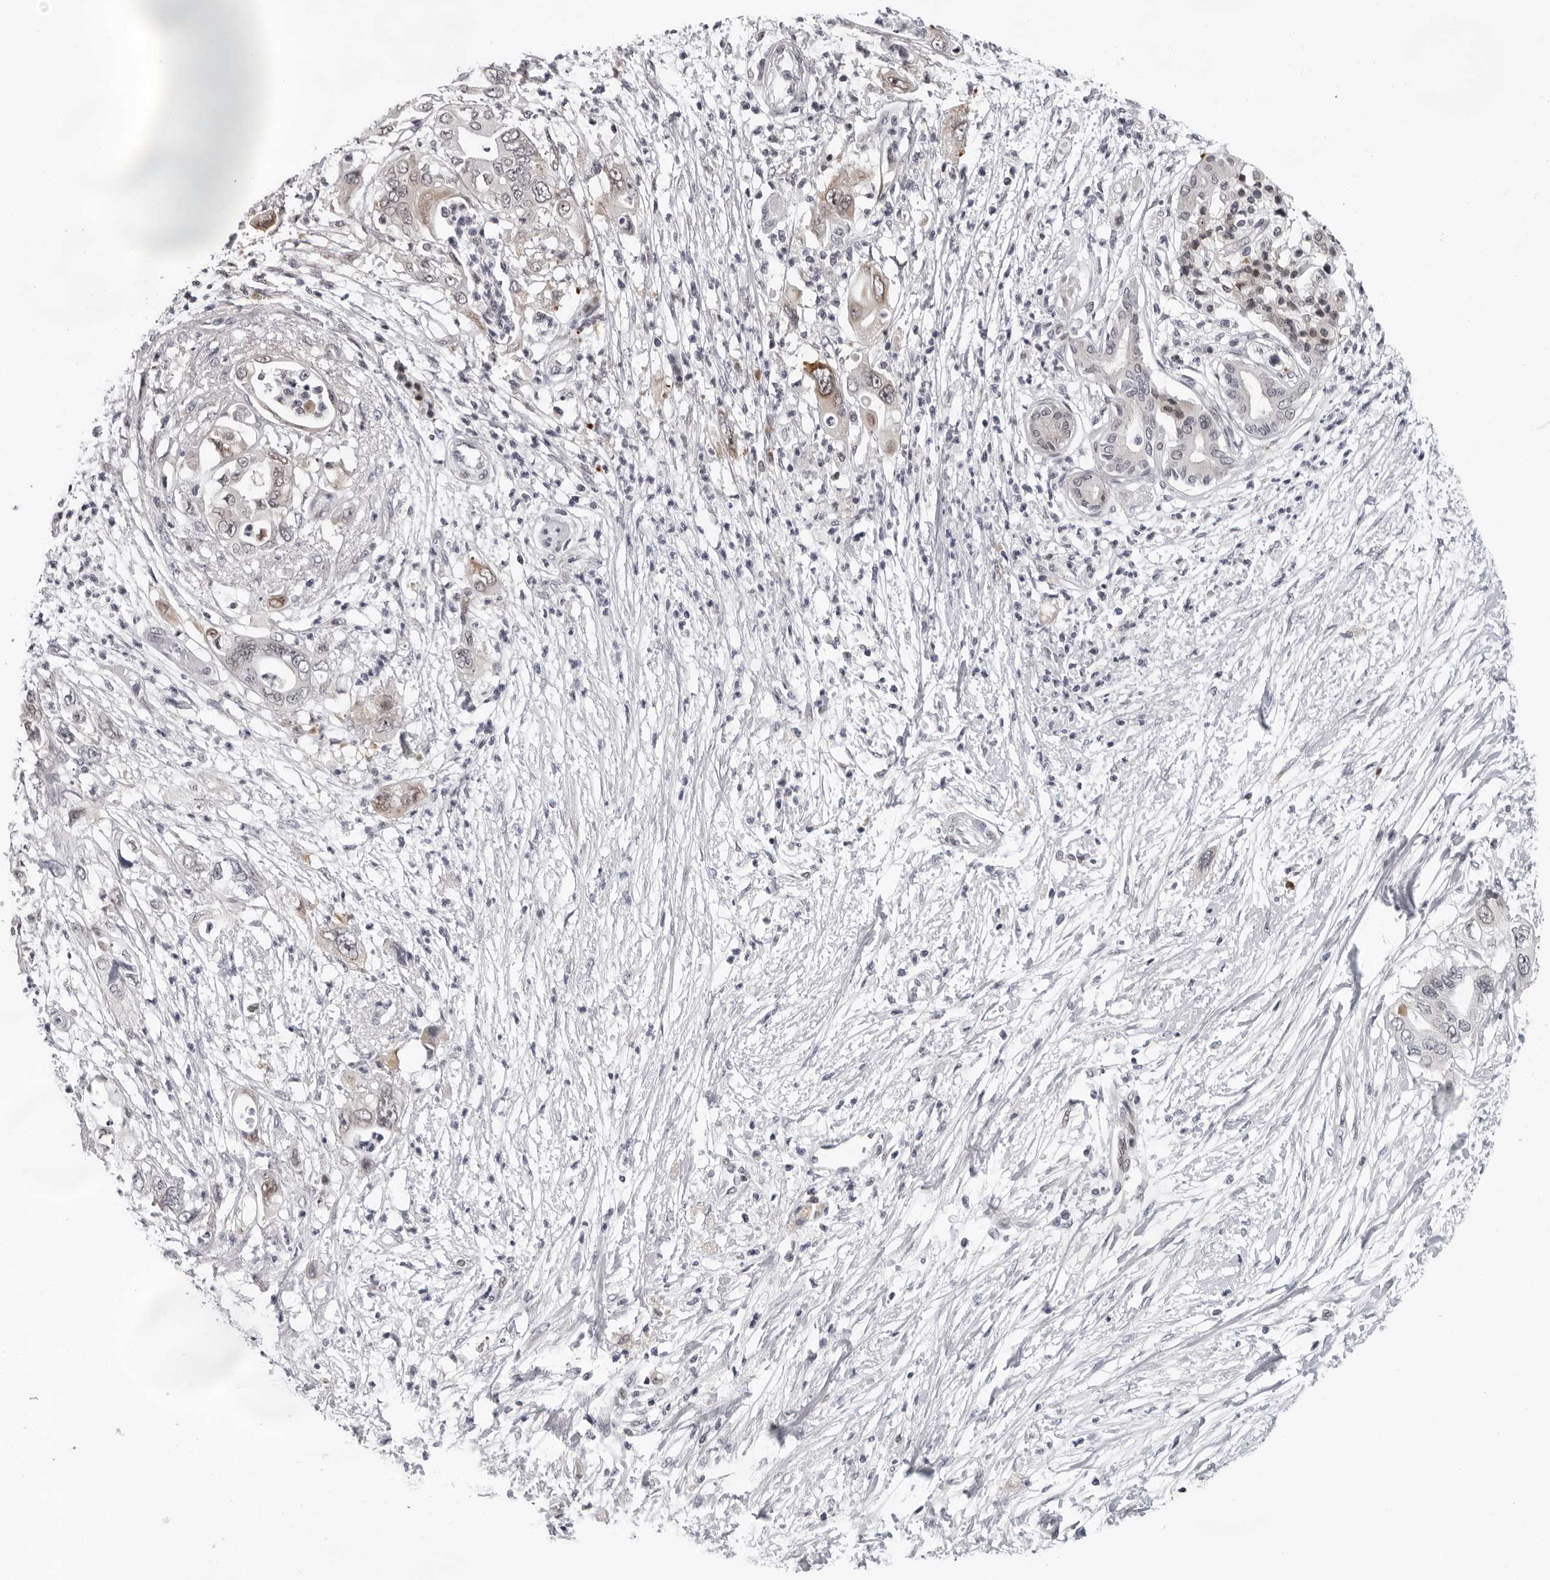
{"staining": {"intensity": "moderate", "quantity": "<25%", "location": "cytoplasmic/membranous,nuclear"}, "tissue": "pancreatic cancer", "cell_type": "Tumor cells", "image_type": "cancer", "snomed": [{"axis": "morphology", "description": "Adenocarcinoma, NOS"}, {"axis": "topography", "description": "Pancreas"}], "caption": "High-magnification brightfield microscopy of pancreatic cancer (adenocarcinoma) stained with DAB (brown) and counterstained with hematoxylin (blue). tumor cells exhibit moderate cytoplasmic/membranous and nuclear expression is appreciated in about<25% of cells.", "gene": "PIP4K2C", "patient": {"sex": "male", "age": 66}}